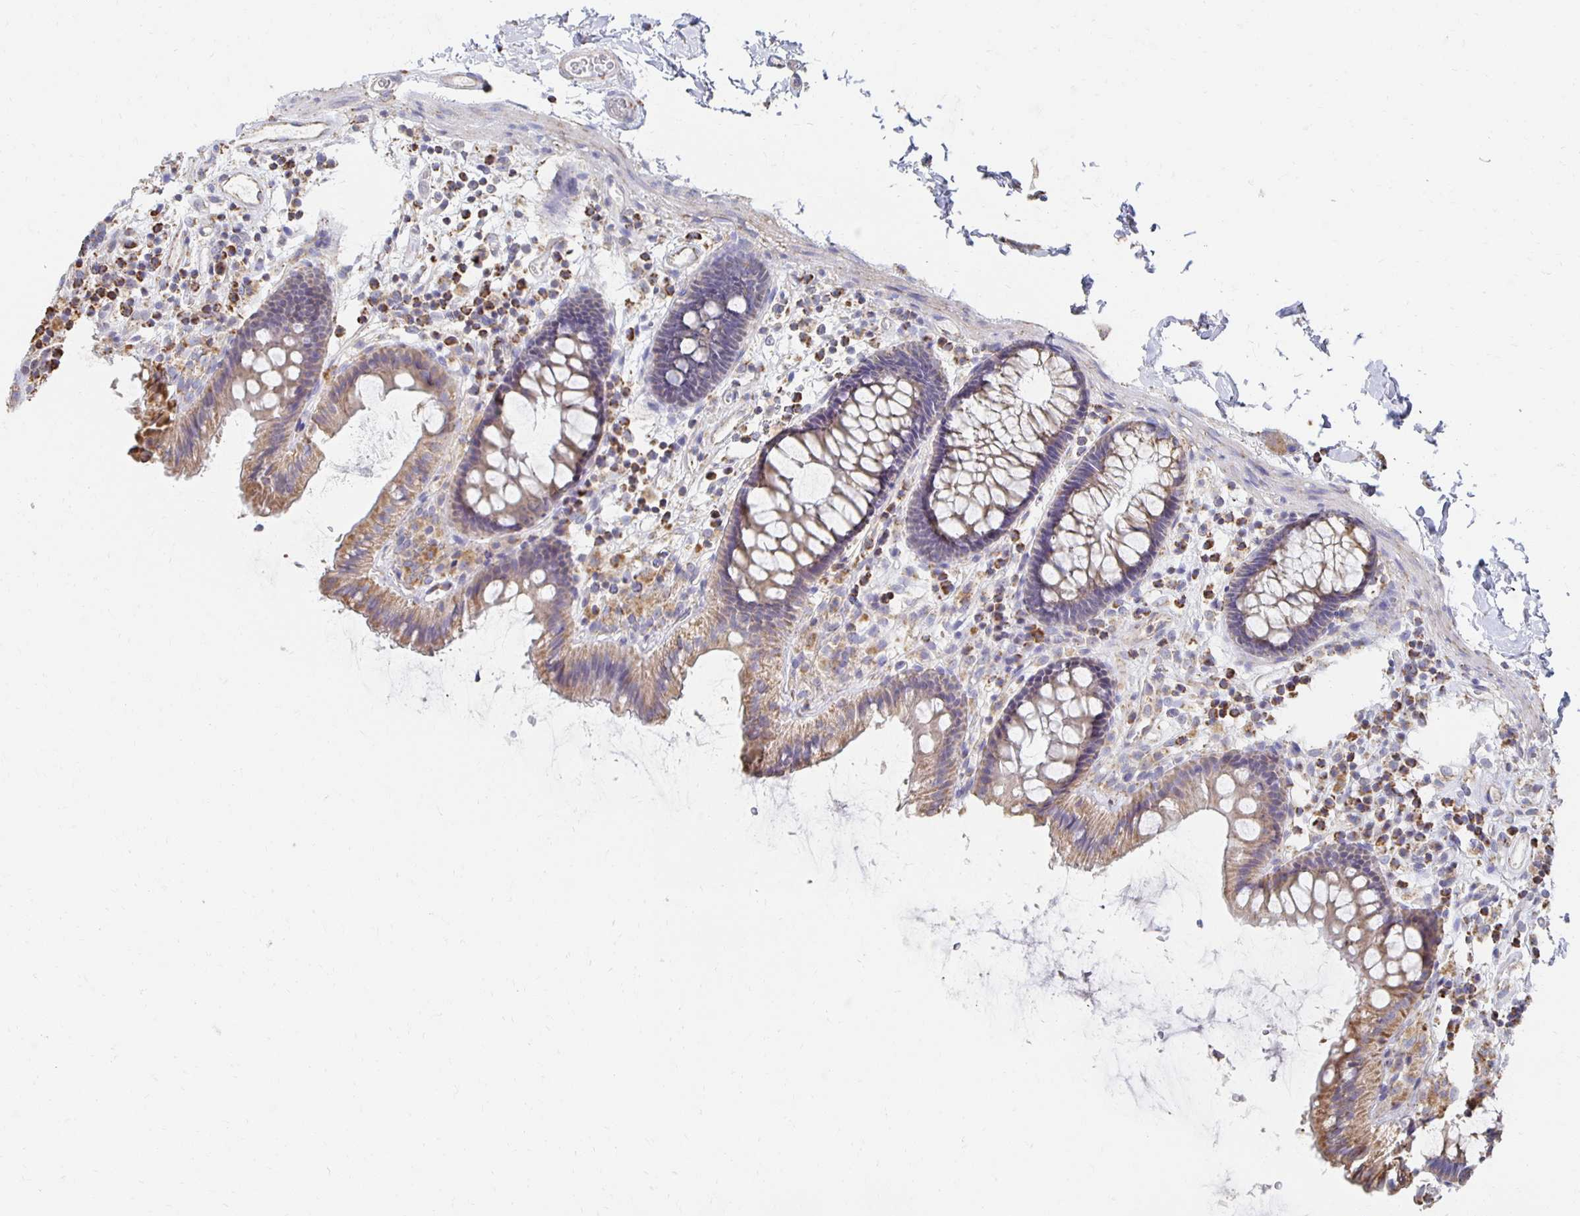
{"staining": {"intensity": "negative", "quantity": "none", "location": "none"}, "tissue": "colon", "cell_type": "Endothelial cells", "image_type": "normal", "snomed": [{"axis": "morphology", "description": "Normal tissue, NOS"}, {"axis": "topography", "description": "Colon"}], "caption": "Colon was stained to show a protein in brown. There is no significant staining in endothelial cells. (Brightfield microscopy of DAB (3,3'-diaminobenzidine) immunohistochemistry (IHC) at high magnification).", "gene": "NKX2", "patient": {"sex": "male", "age": 84}}